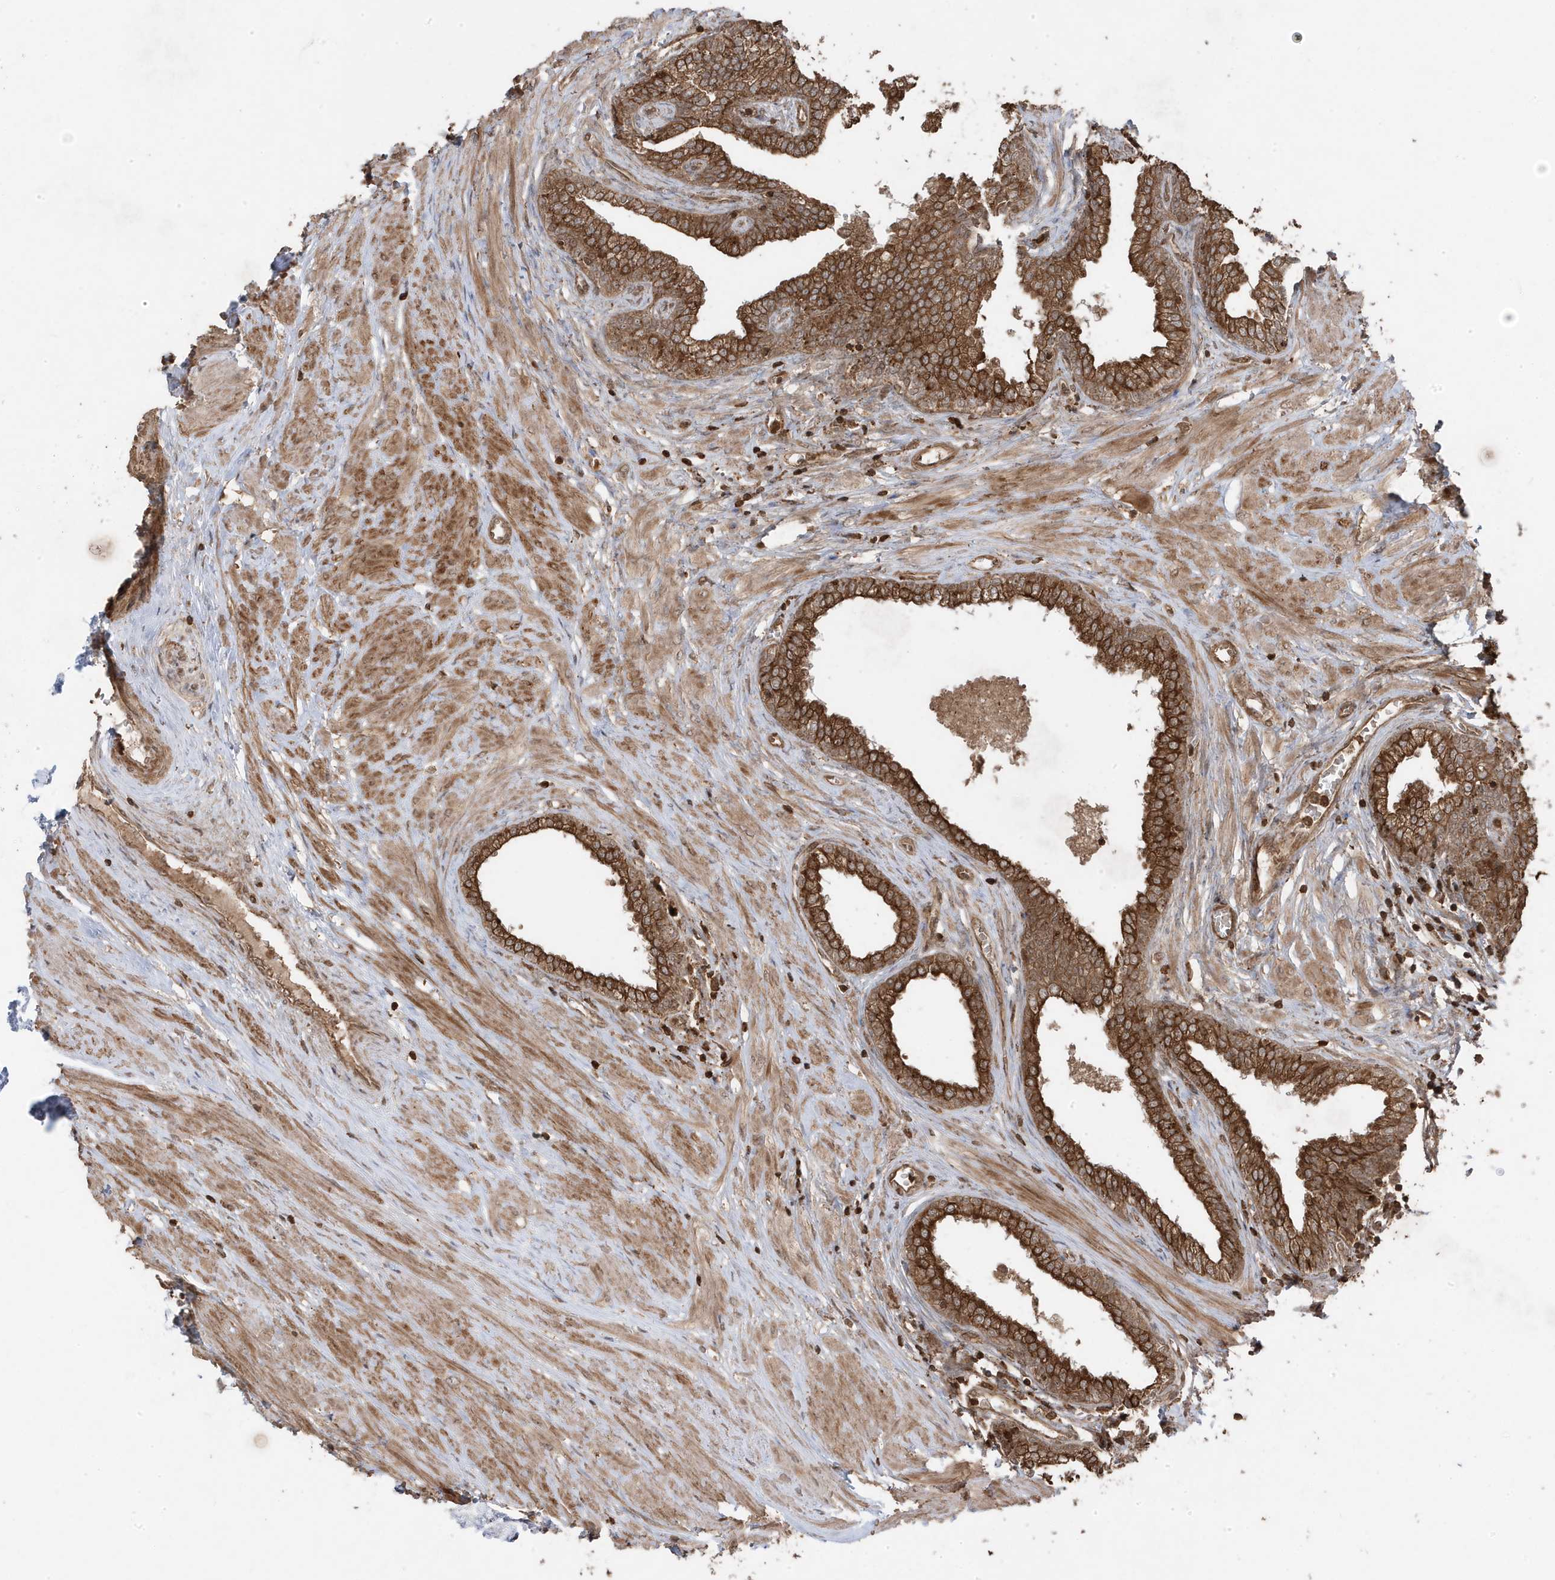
{"staining": {"intensity": "strong", "quantity": ">75%", "location": "cytoplasmic/membranous"}, "tissue": "prostate", "cell_type": "Glandular cells", "image_type": "normal", "snomed": [{"axis": "morphology", "description": "Normal tissue, NOS"}, {"axis": "morphology", "description": "Urothelial carcinoma, Low grade"}, {"axis": "topography", "description": "Urinary bladder"}, {"axis": "topography", "description": "Prostate"}], "caption": "The histopathology image reveals staining of normal prostate, revealing strong cytoplasmic/membranous protein staining (brown color) within glandular cells. (DAB (3,3'-diaminobenzidine) IHC with brightfield microscopy, high magnification).", "gene": "ASAP1", "patient": {"sex": "male", "age": 60}}